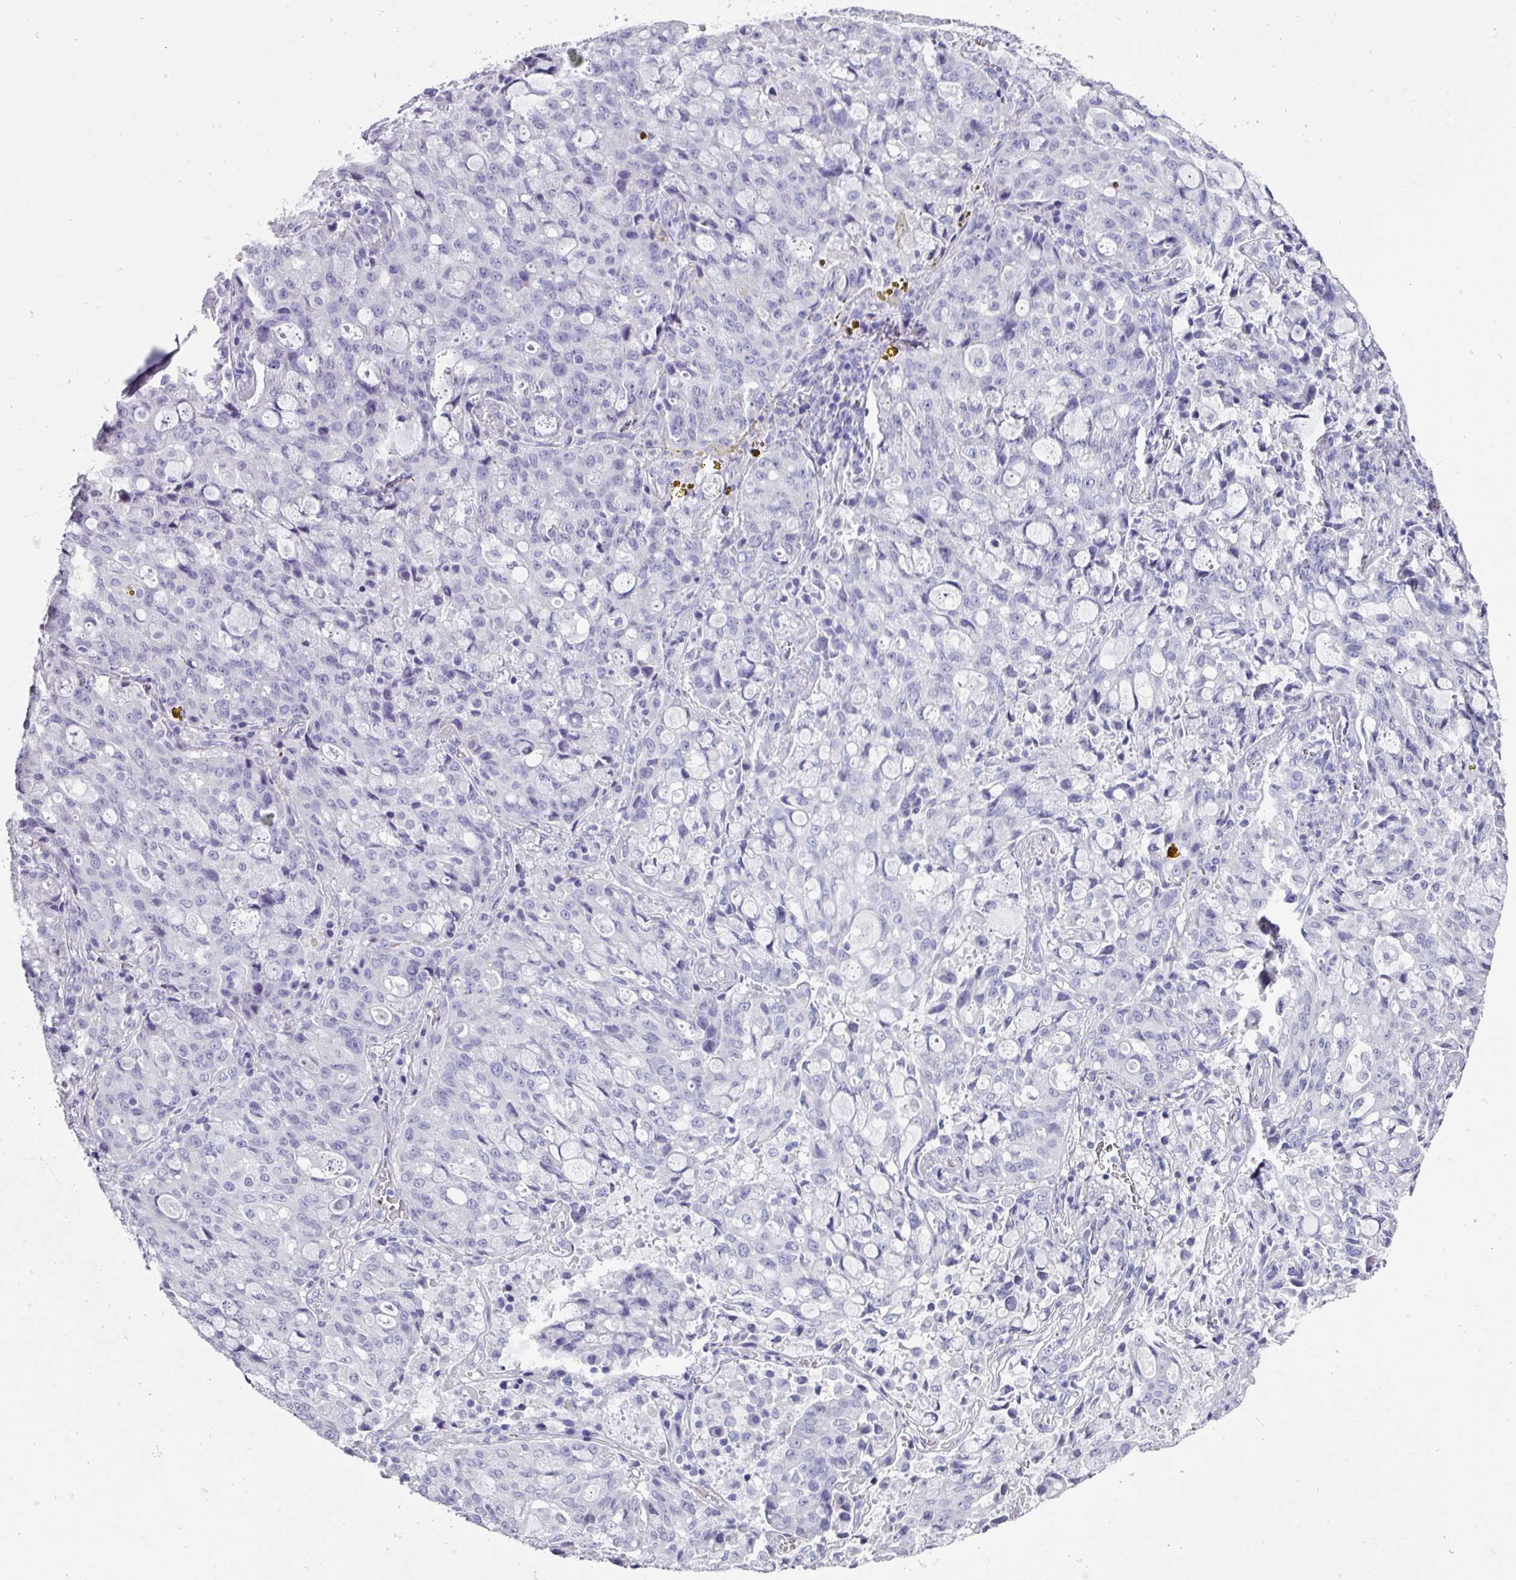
{"staining": {"intensity": "negative", "quantity": "none", "location": "none"}, "tissue": "lung cancer", "cell_type": "Tumor cells", "image_type": "cancer", "snomed": [{"axis": "morphology", "description": "Adenocarcinoma, NOS"}, {"axis": "topography", "description": "Lung"}], "caption": "Immunohistochemistry (IHC) of lung cancer exhibits no staining in tumor cells. (DAB (3,3'-diaminobenzidine) immunohistochemistry, high magnification).", "gene": "PEX10", "patient": {"sex": "female", "age": 44}}